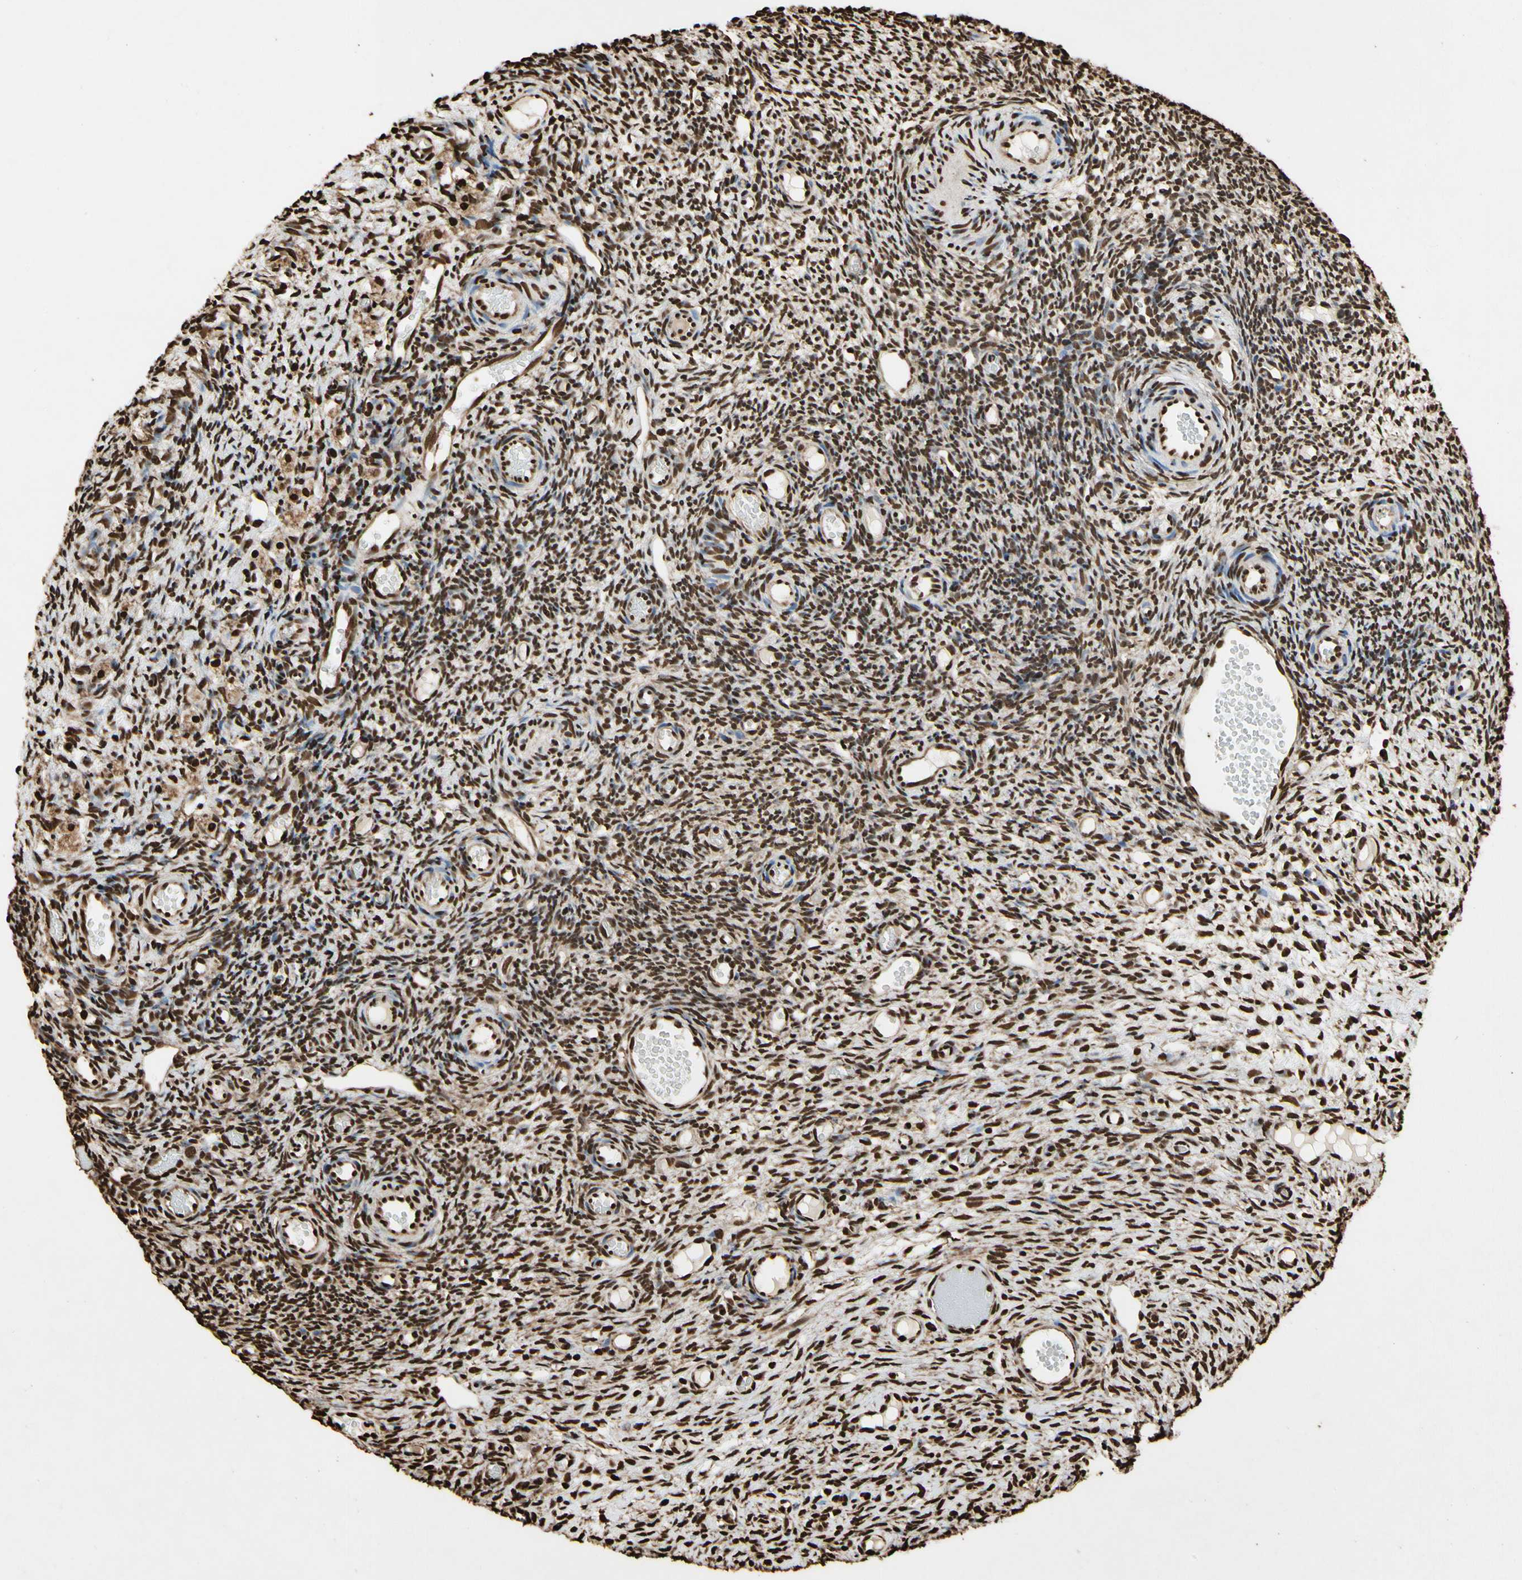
{"staining": {"intensity": "strong", "quantity": ">75%", "location": "nuclear"}, "tissue": "ovary", "cell_type": "Ovarian stroma cells", "image_type": "normal", "snomed": [{"axis": "morphology", "description": "Normal tissue, NOS"}, {"axis": "topography", "description": "Ovary"}], "caption": "This micrograph demonstrates immunohistochemistry staining of unremarkable ovary, with high strong nuclear staining in about >75% of ovarian stroma cells.", "gene": "HNRNPK", "patient": {"sex": "female", "age": 35}}